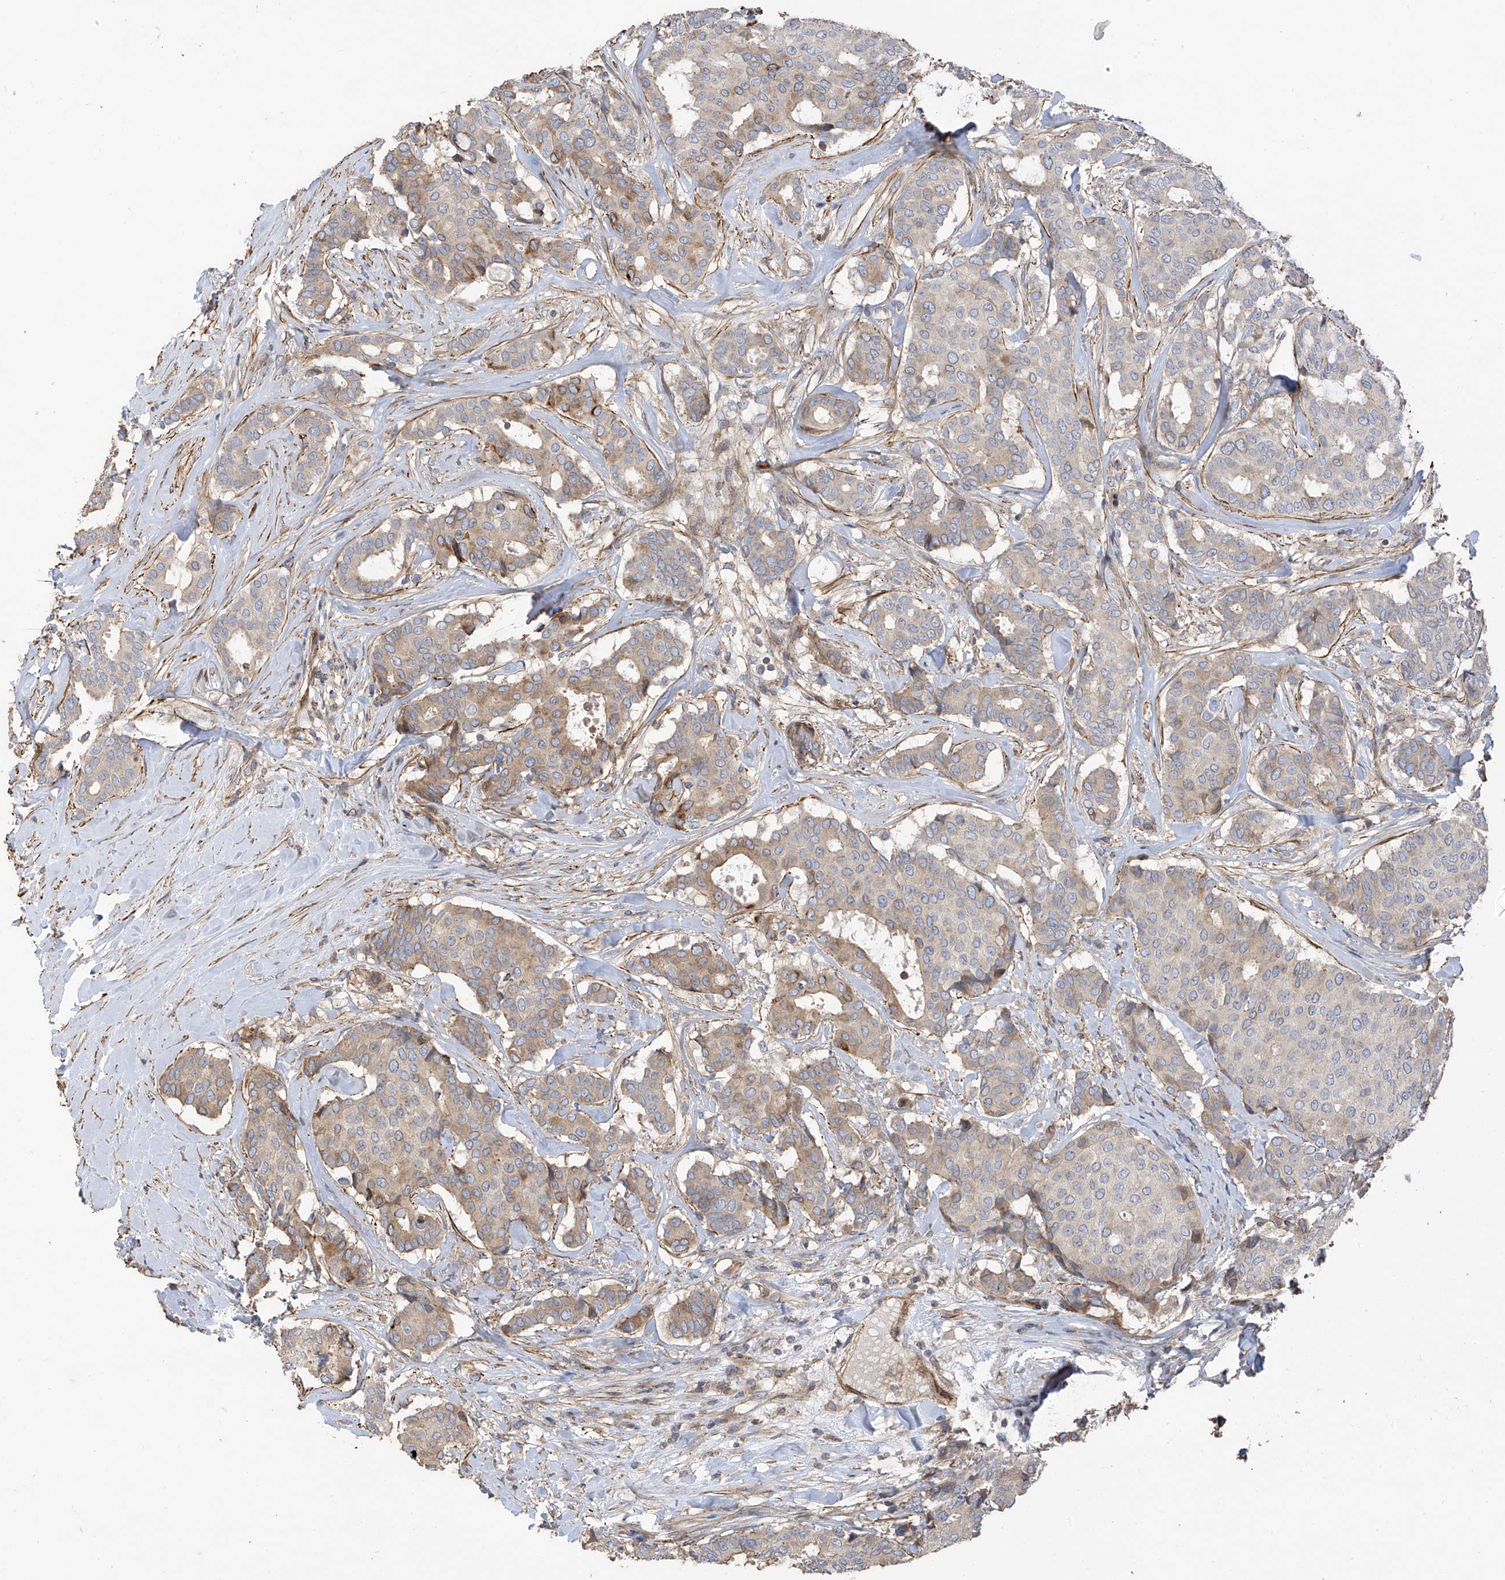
{"staining": {"intensity": "moderate", "quantity": "<25%", "location": "cytoplasmic/membranous"}, "tissue": "breast cancer", "cell_type": "Tumor cells", "image_type": "cancer", "snomed": [{"axis": "morphology", "description": "Duct carcinoma"}, {"axis": "topography", "description": "Breast"}], "caption": "Intraductal carcinoma (breast) stained for a protein shows moderate cytoplasmic/membranous positivity in tumor cells. The staining is performed using DAB brown chromogen to label protein expression. The nuclei are counter-stained blue using hematoxylin.", "gene": "SLC43A3", "patient": {"sex": "female", "age": 75}}